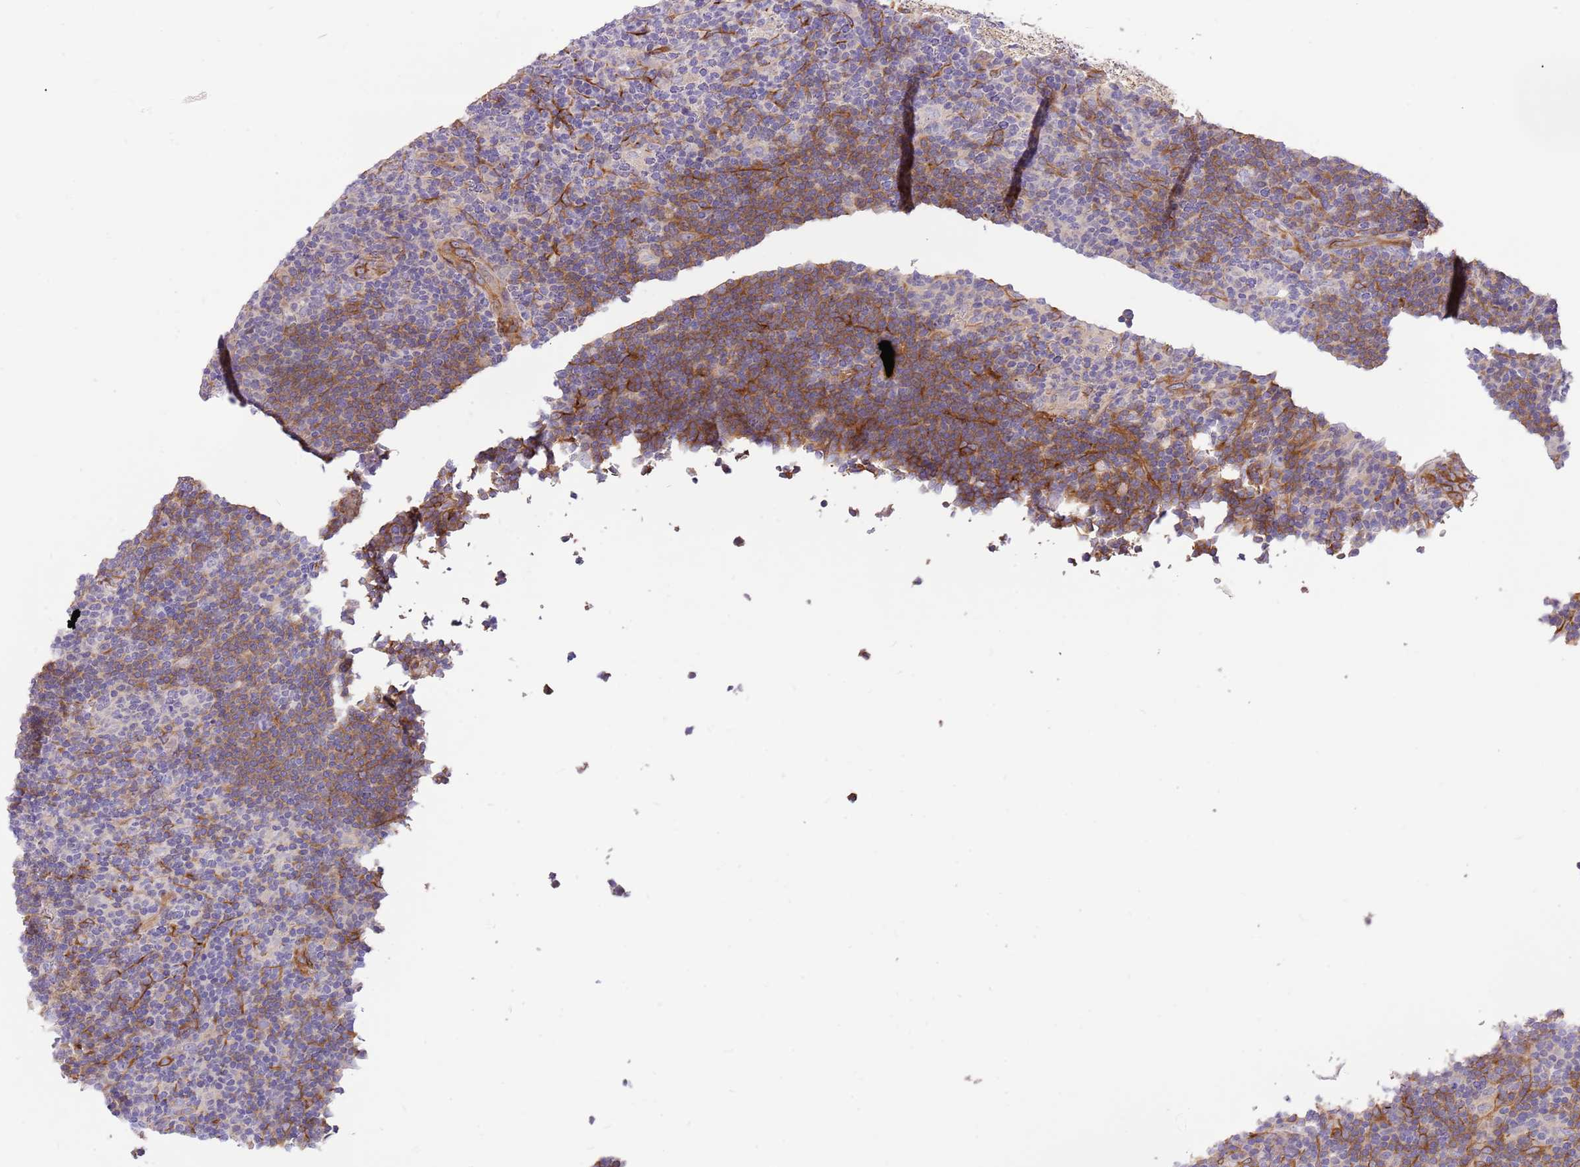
{"staining": {"intensity": "negative", "quantity": "none", "location": "none"}, "tissue": "lymphoma", "cell_type": "Tumor cells", "image_type": "cancer", "snomed": [{"axis": "morphology", "description": "Hodgkin's disease, NOS"}, {"axis": "topography", "description": "Lymph node"}], "caption": "High magnification brightfield microscopy of lymphoma stained with DAB (brown) and counterstained with hematoxylin (blue): tumor cells show no significant staining.", "gene": "RFK", "patient": {"sex": "female", "age": 57}}